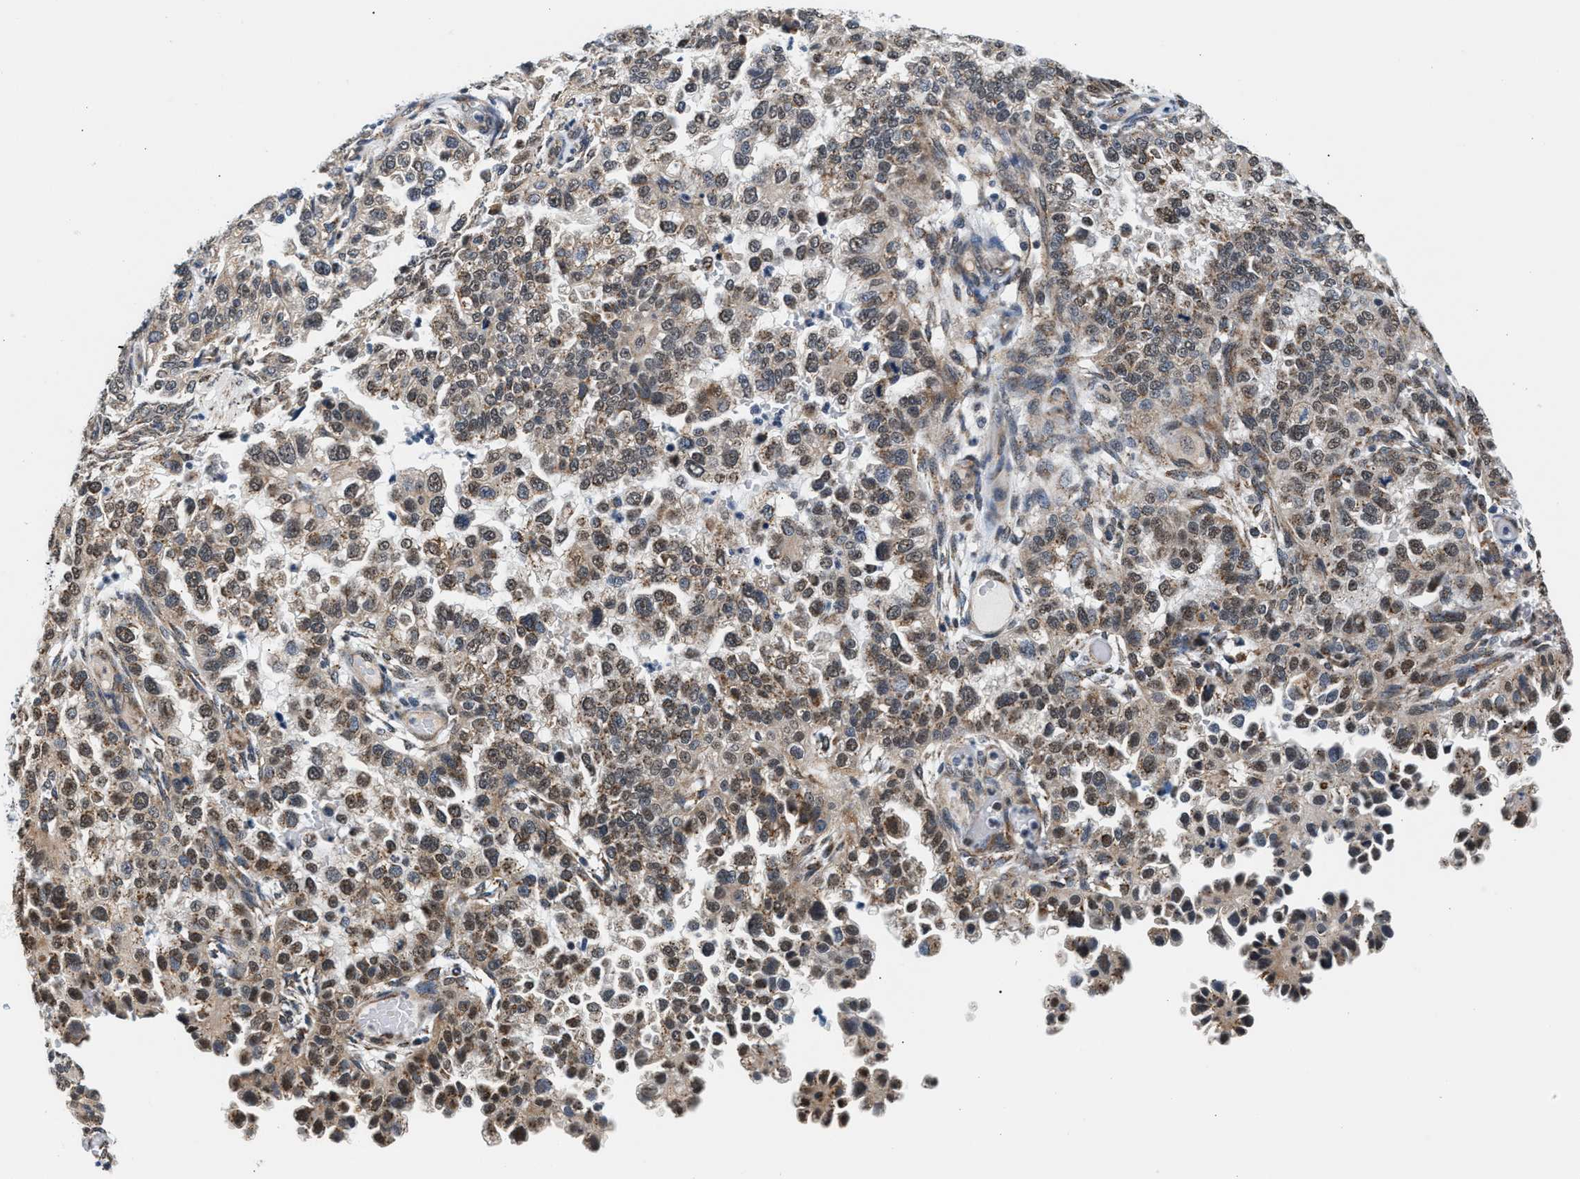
{"staining": {"intensity": "weak", "quantity": "25%-75%", "location": "cytoplasmic/membranous,nuclear"}, "tissue": "endometrial cancer", "cell_type": "Tumor cells", "image_type": "cancer", "snomed": [{"axis": "morphology", "description": "Adenocarcinoma, NOS"}, {"axis": "topography", "description": "Endometrium"}], "caption": "Protein staining of adenocarcinoma (endometrial) tissue reveals weak cytoplasmic/membranous and nuclear expression in about 25%-75% of tumor cells.", "gene": "KCNMB2", "patient": {"sex": "female", "age": 85}}